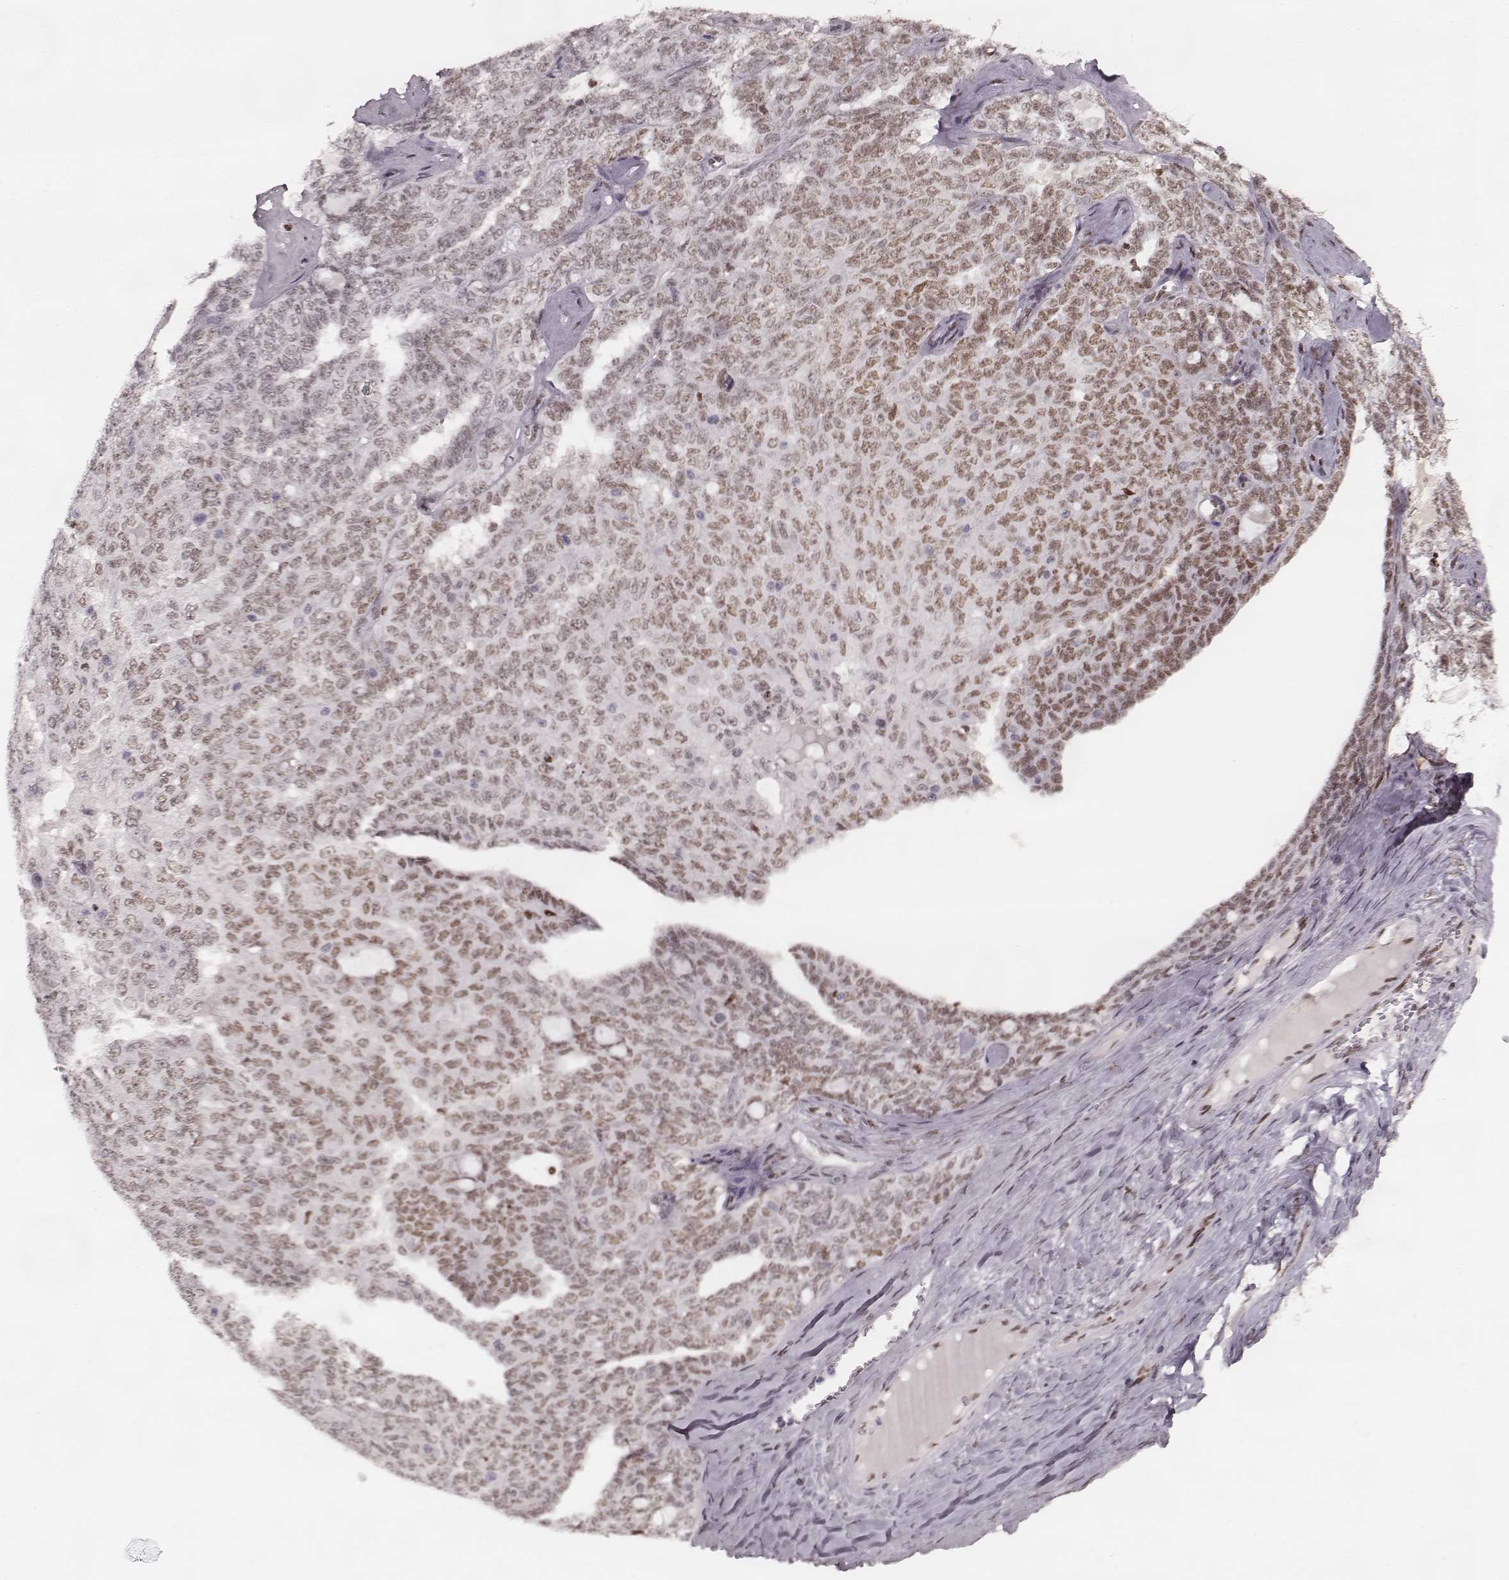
{"staining": {"intensity": "moderate", "quantity": ">75%", "location": "nuclear"}, "tissue": "ovarian cancer", "cell_type": "Tumor cells", "image_type": "cancer", "snomed": [{"axis": "morphology", "description": "Cystadenocarcinoma, serous, NOS"}, {"axis": "topography", "description": "Ovary"}], "caption": "Protein expression analysis of human serous cystadenocarcinoma (ovarian) reveals moderate nuclear expression in about >75% of tumor cells. Immunohistochemistry (ihc) stains the protein in brown and the nuclei are stained blue.", "gene": "PARP1", "patient": {"sex": "female", "age": 71}}